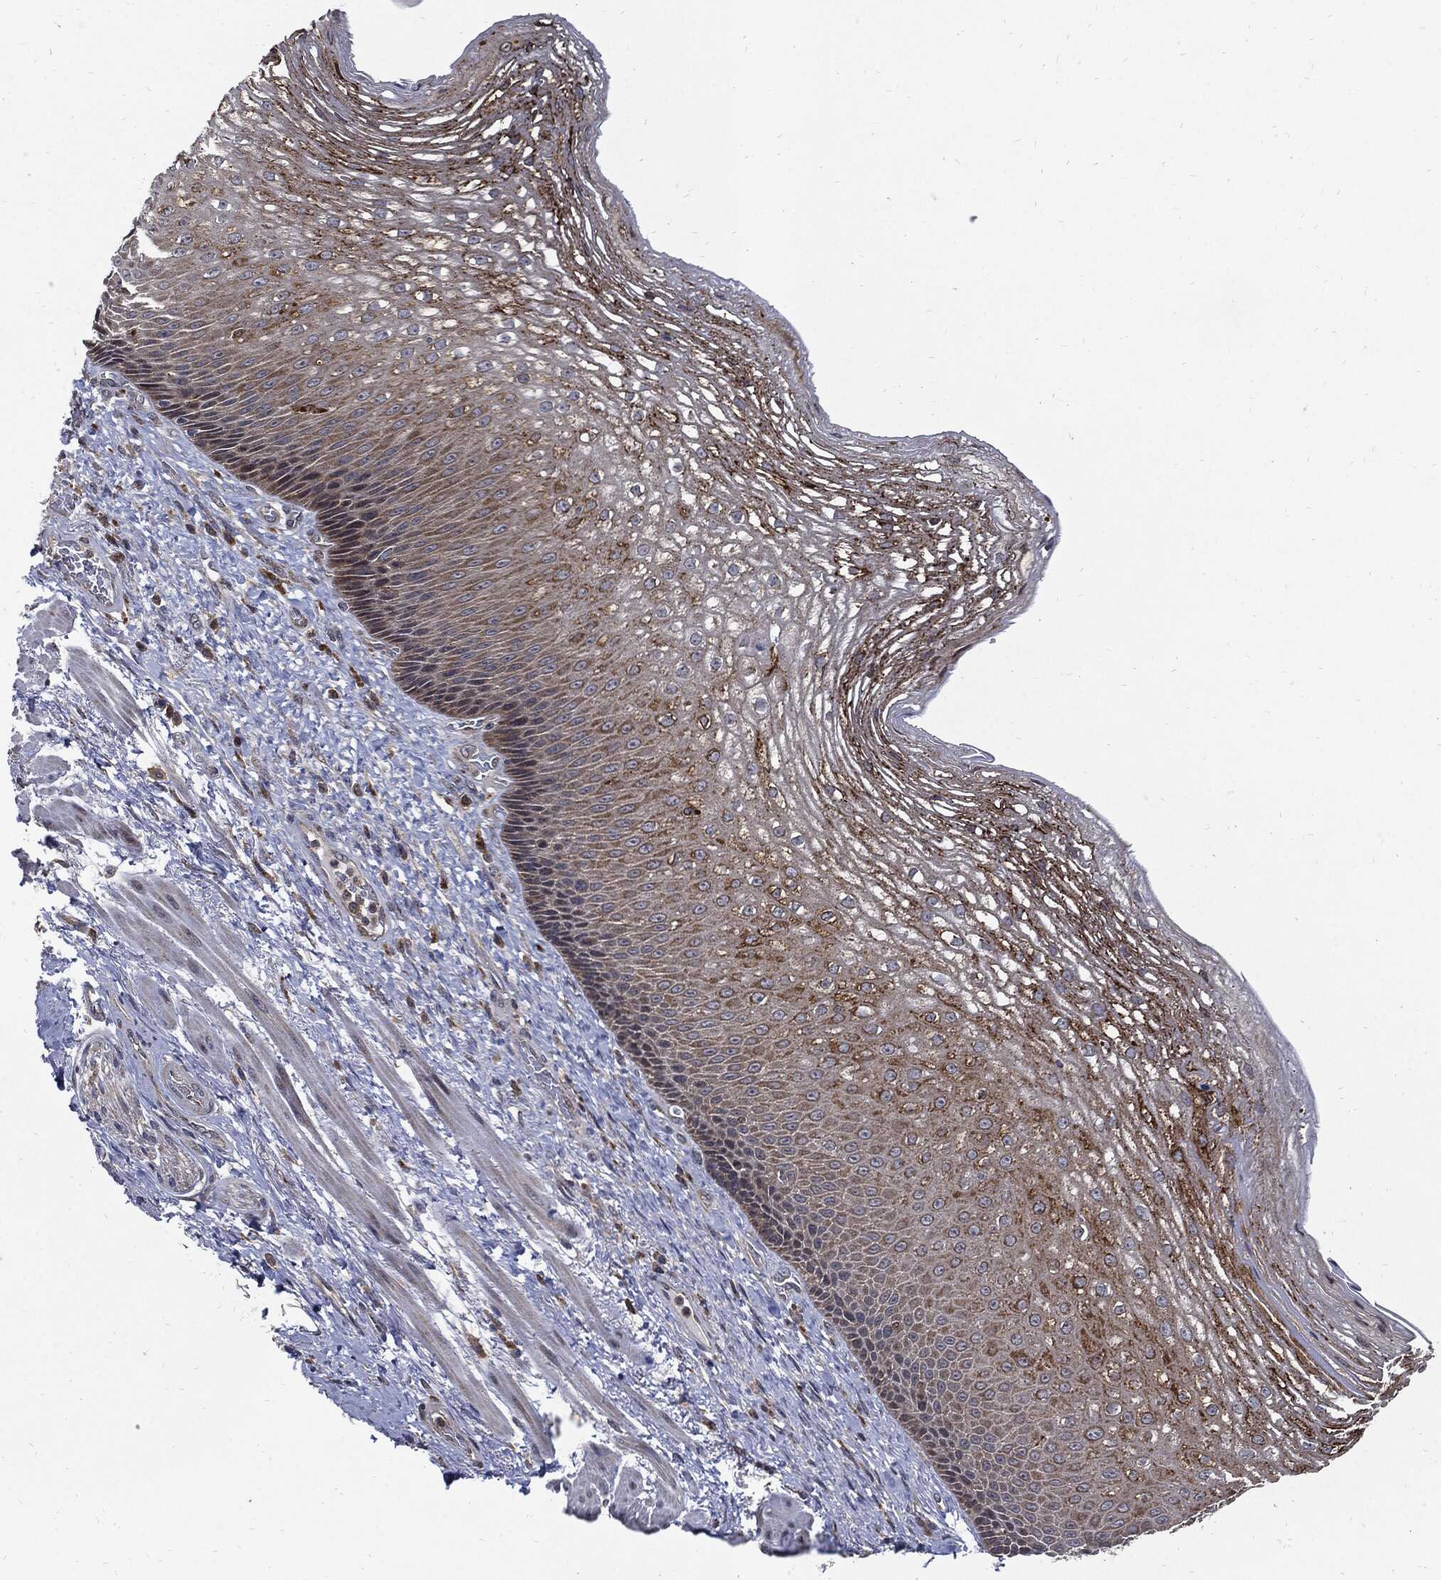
{"staining": {"intensity": "moderate", "quantity": "25%-75%", "location": "cytoplasmic/membranous"}, "tissue": "esophagus", "cell_type": "Squamous epithelial cells", "image_type": "normal", "snomed": [{"axis": "morphology", "description": "Normal tissue, NOS"}, {"axis": "topography", "description": "Esophagus"}], "caption": "Brown immunohistochemical staining in normal human esophagus demonstrates moderate cytoplasmic/membranous staining in approximately 25%-75% of squamous epithelial cells.", "gene": "SLC31A2", "patient": {"sex": "male", "age": 63}}